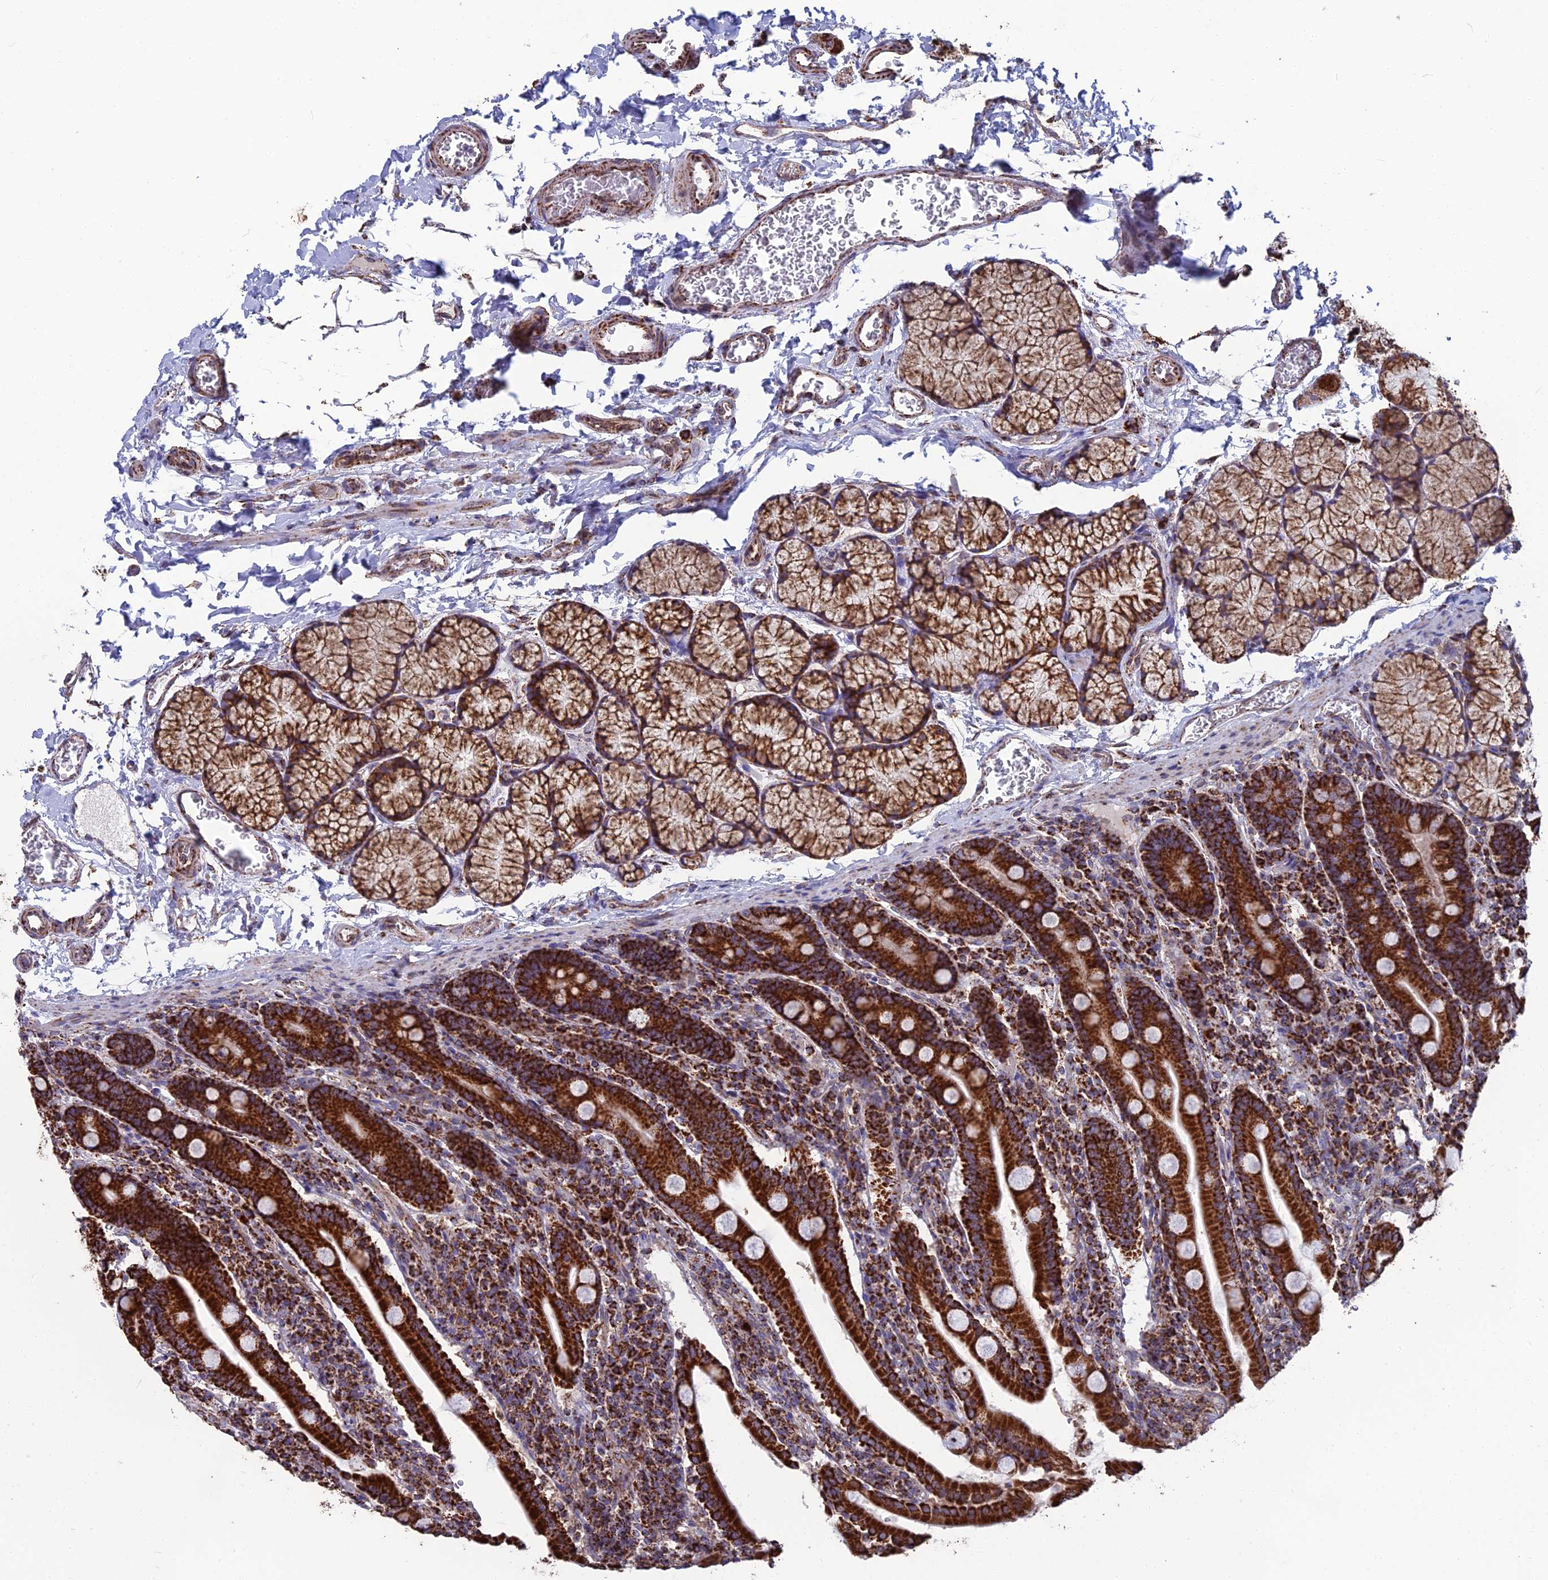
{"staining": {"intensity": "strong", "quantity": ">75%", "location": "cytoplasmic/membranous"}, "tissue": "duodenum", "cell_type": "Glandular cells", "image_type": "normal", "snomed": [{"axis": "morphology", "description": "Normal tissue, NOS"}, {"axis": "topography", "description": "Duodenum"}], "caption": "Duodenum stained for a protein (brown) shows strong cytoplasmic/membranous positive expression in approximately >75% of glandular cells.", "gene": "CS", "patient": {"sex": "male", "age": 35}}